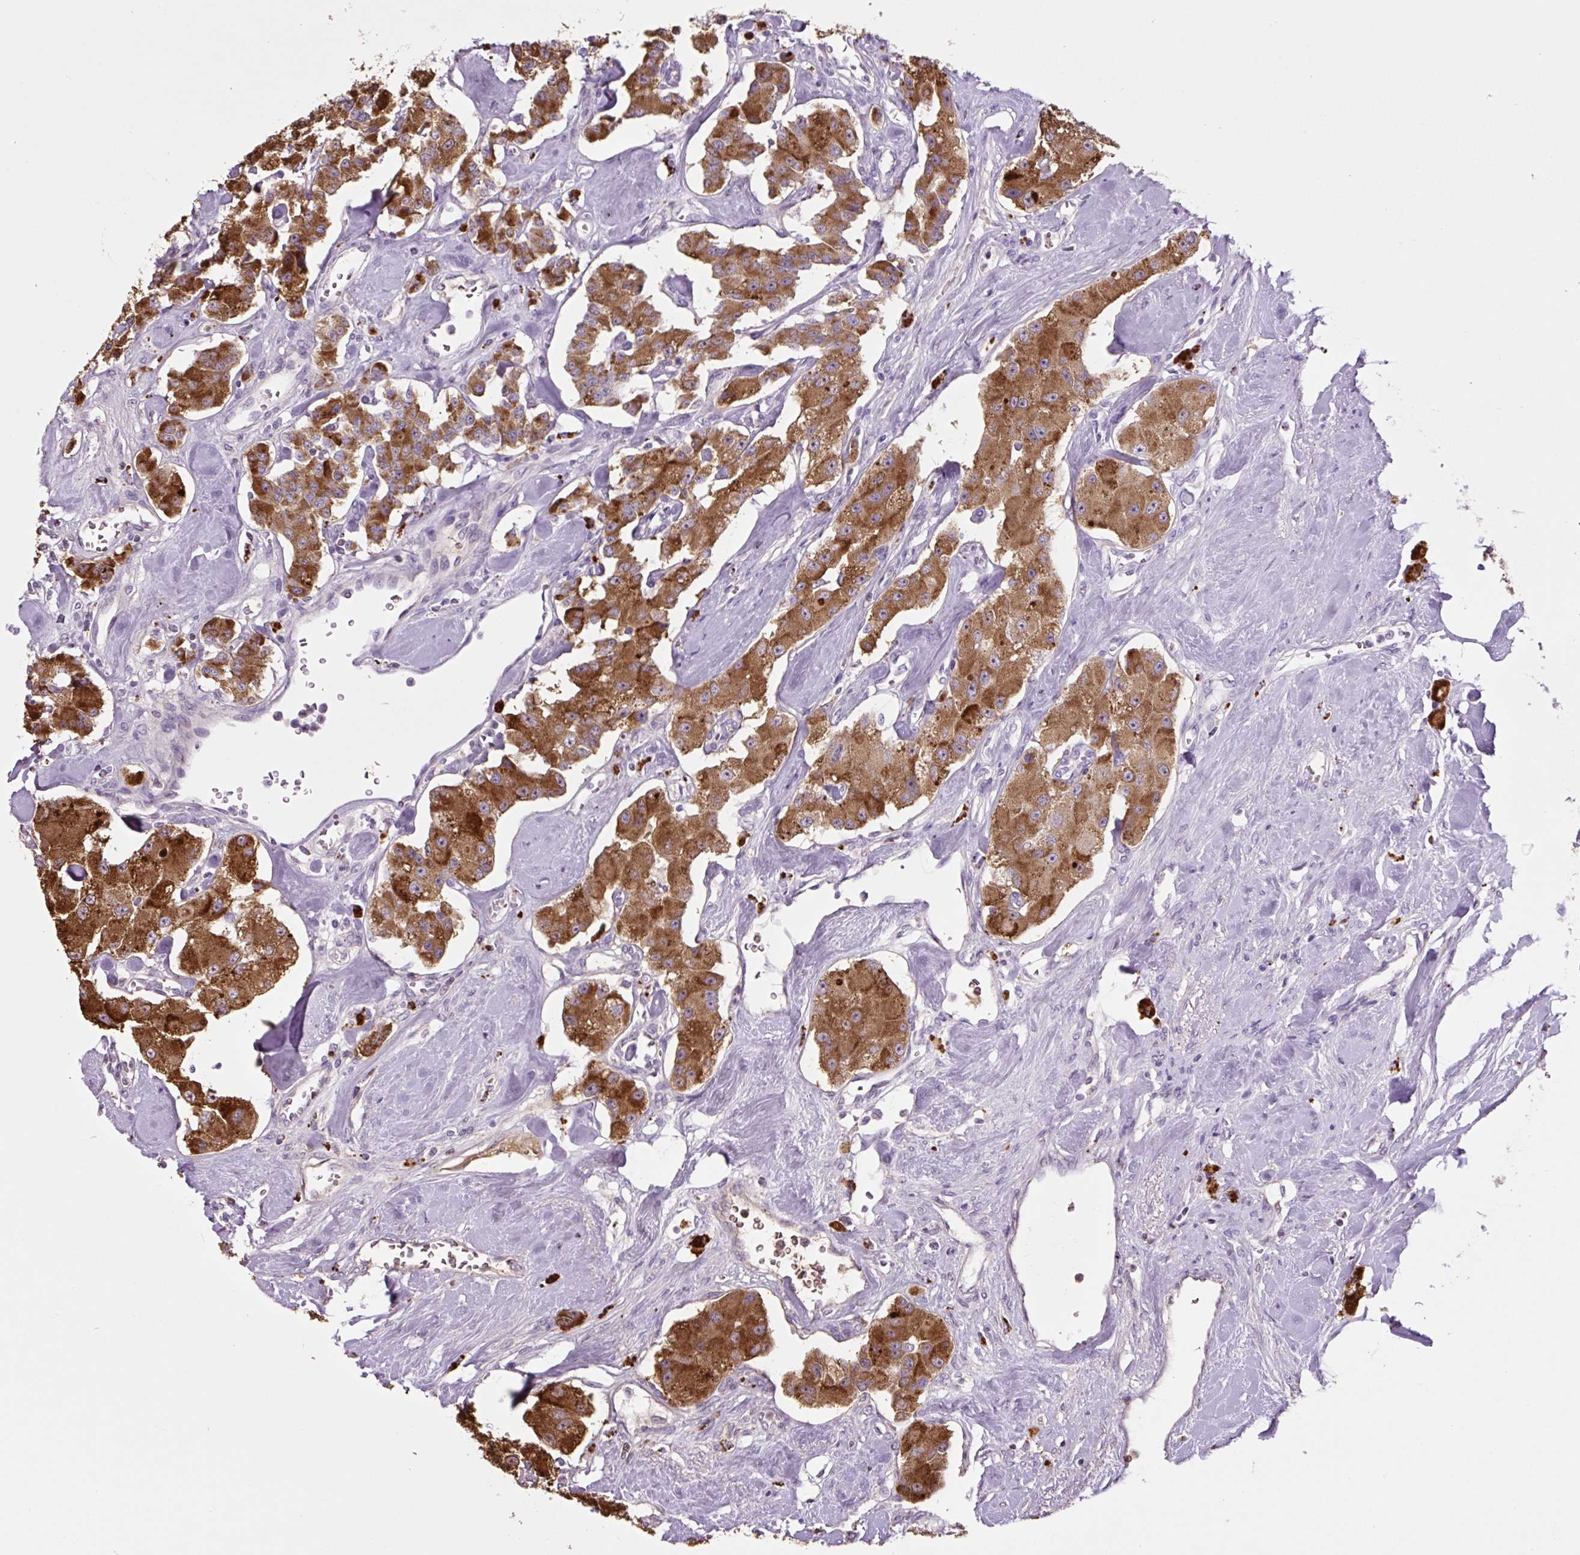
{"staining": {"intensity": "strong", "quantity": ">75%", "location": "cytoplasmic/membranous"}, "tissue": "carcinoid", "cell_type": "Tumor cells", "image_type": "cancer", "snomed": [{"axis": "morphology", "description": "Carcinoid, malignant, NOS"}, {"axis": "topography", "description": "Pancreas"}], "caption": "Carcinoid (malignant) was stained to show a protein in brown. There is high levels of strong cytoplasmic/membranous staining in about >75% of tumor cells.", "gene": "LCN10", "patient": {"sex": "male", "age": 41}}